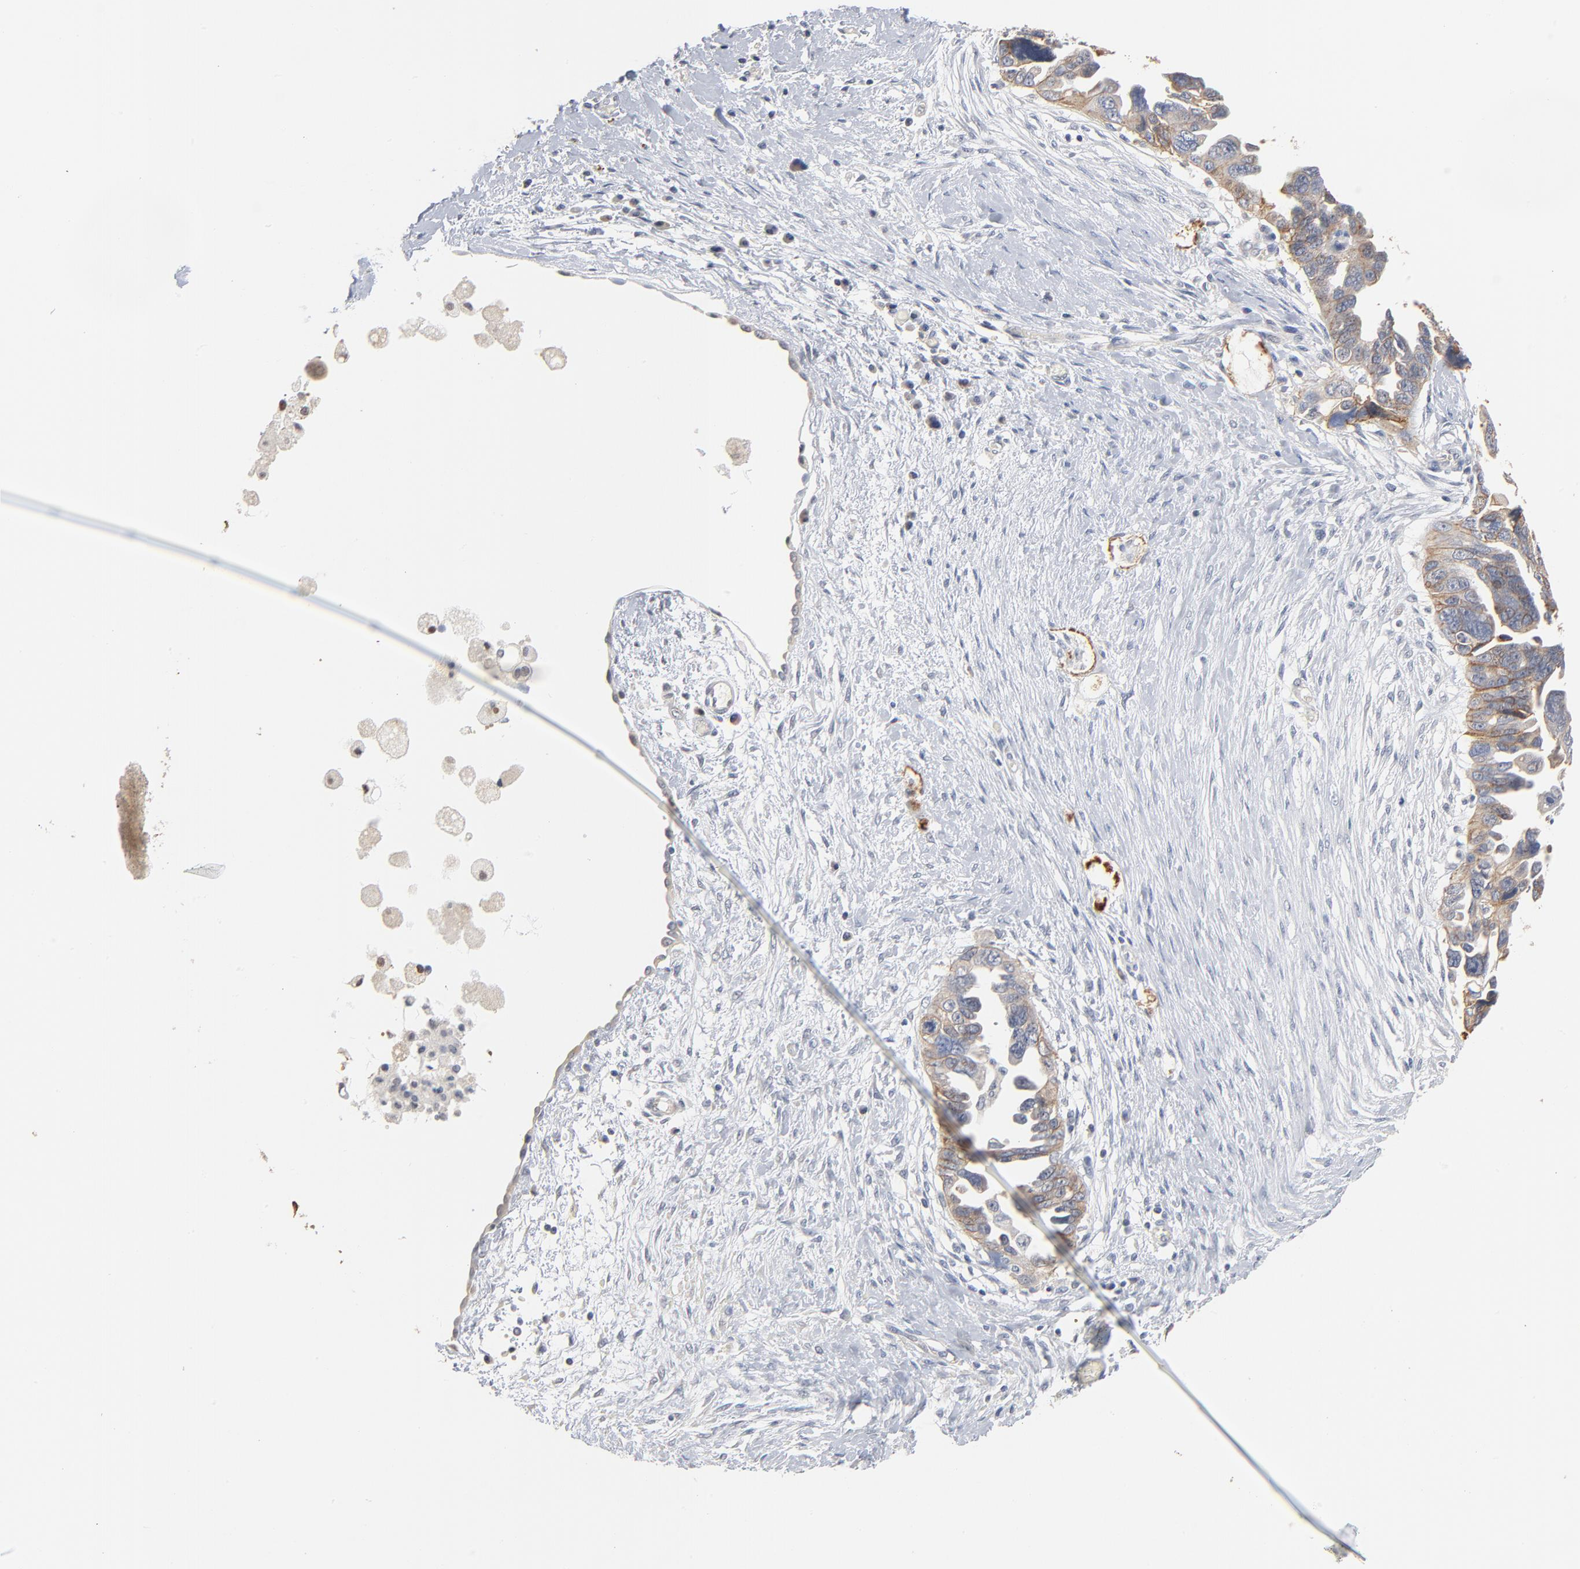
{"staining": {"intensity": "weak", "quantity": ">75%", "location": "cytoplasmic/membranous"}, "tissue": "ovarian cancer", "cell_type": "Tumor cells", "image_type": "cancer", "snomed": [{"axis": "morphology", "description": "Cystadenocarcinoma, serous, NOS"}, {"axis": "topography", "description": "Ovary"}], "caption": "Approximately >75% of tumor cells in ovarian cancer show weak cytoplasmic/membranous protein expression as visualized by brown immunohistochemical staining.", "gene": "EPCAM", "patient": {"sex": "female", "age": 63}}